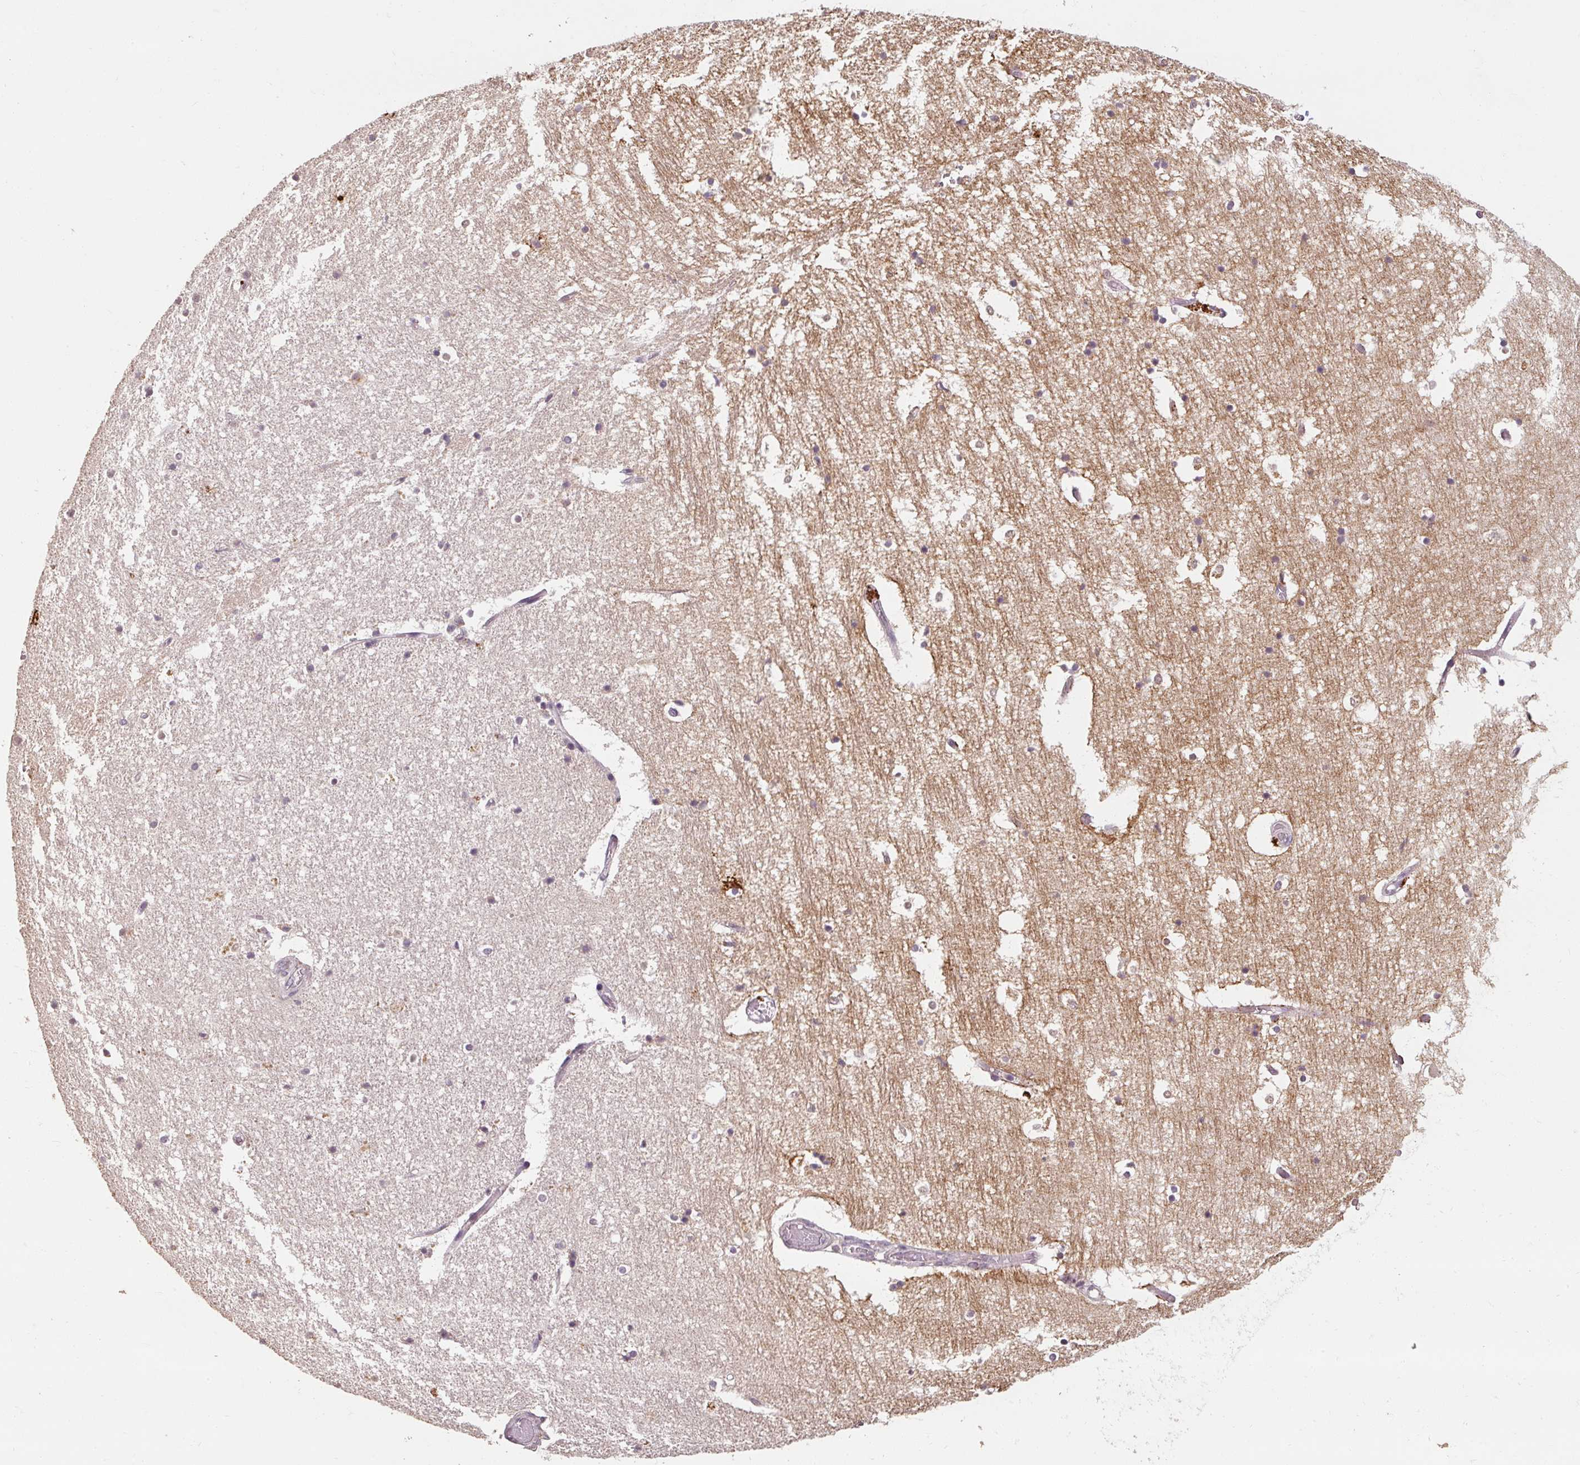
{"staining": {"intensity": "negative", "quantity": "none", "location": "none"}, "tissue": "hippocampus", "cell_type": "Glial cells", "image_type": "normal", "snomed": [{"axis": "morphology", "description": "Normal tissue, NOS"}, {"axis": "topography", "description": "Hippocampus"}], "caption": "The micrograph displays no significant expression in glial cells of hippocampus. (DAB (3,3'-diaminobenzidine) immunohistochemistry visualized using brightfield microscopy, high magnification).", "gene": "CFAP65", "patient": {"sex": "female", "age": 52}}